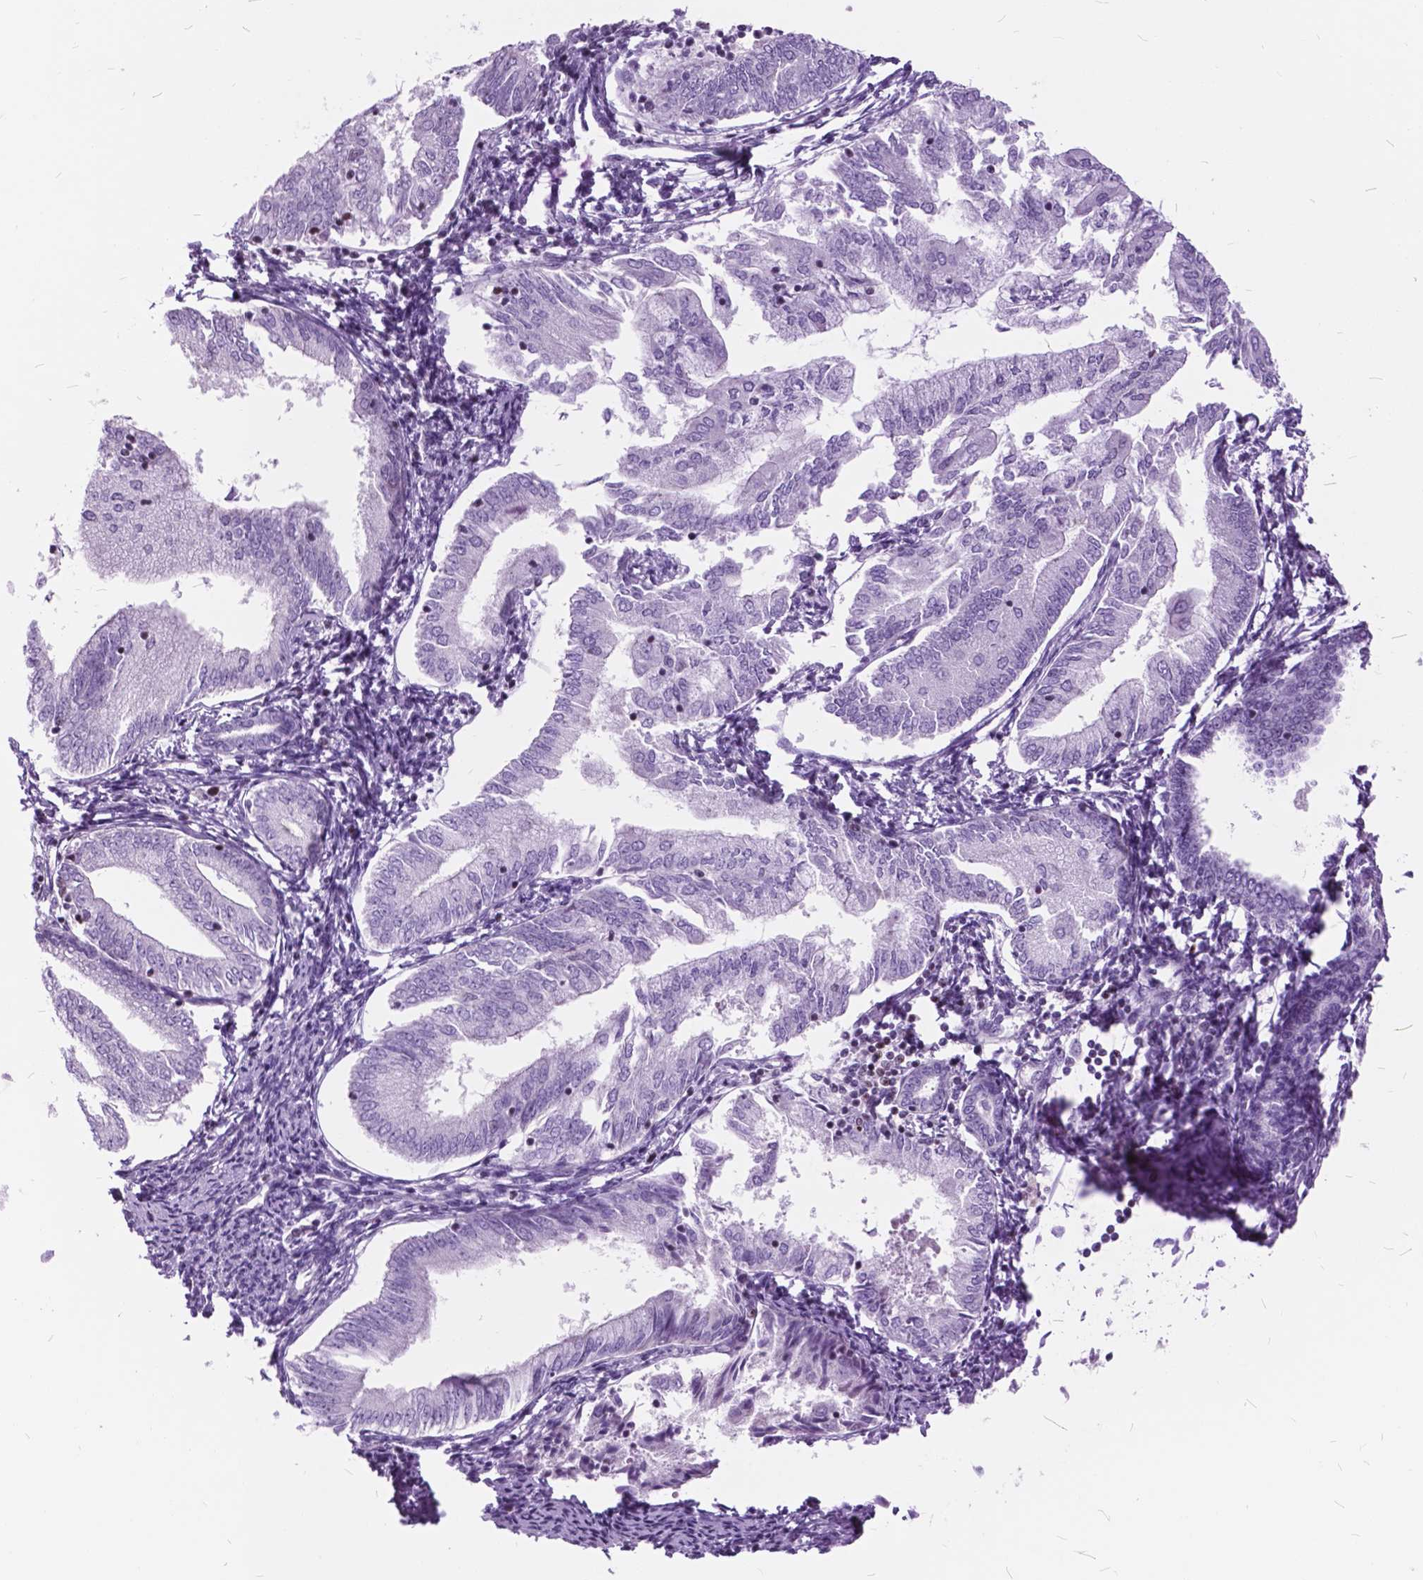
{"staining": {"intensity": "negative", "quantity": "none", "location": "none"}, "tissue": "endometrial cancer", "cell_type": "Tumor cells", "image_type": "cancer", "snomed": [{"axis": "morphology", "description": "Adenocarcinoma, NOS"}, {"axis": "topography", "description": "Endometrium"}], "caption": "Adenocarcinoma (endometrial) was stained to show a protein in brown. There is no significant positivity in tumor cells.", "gene": "SP140", "patient": {"sex": "female", "age": 55}}